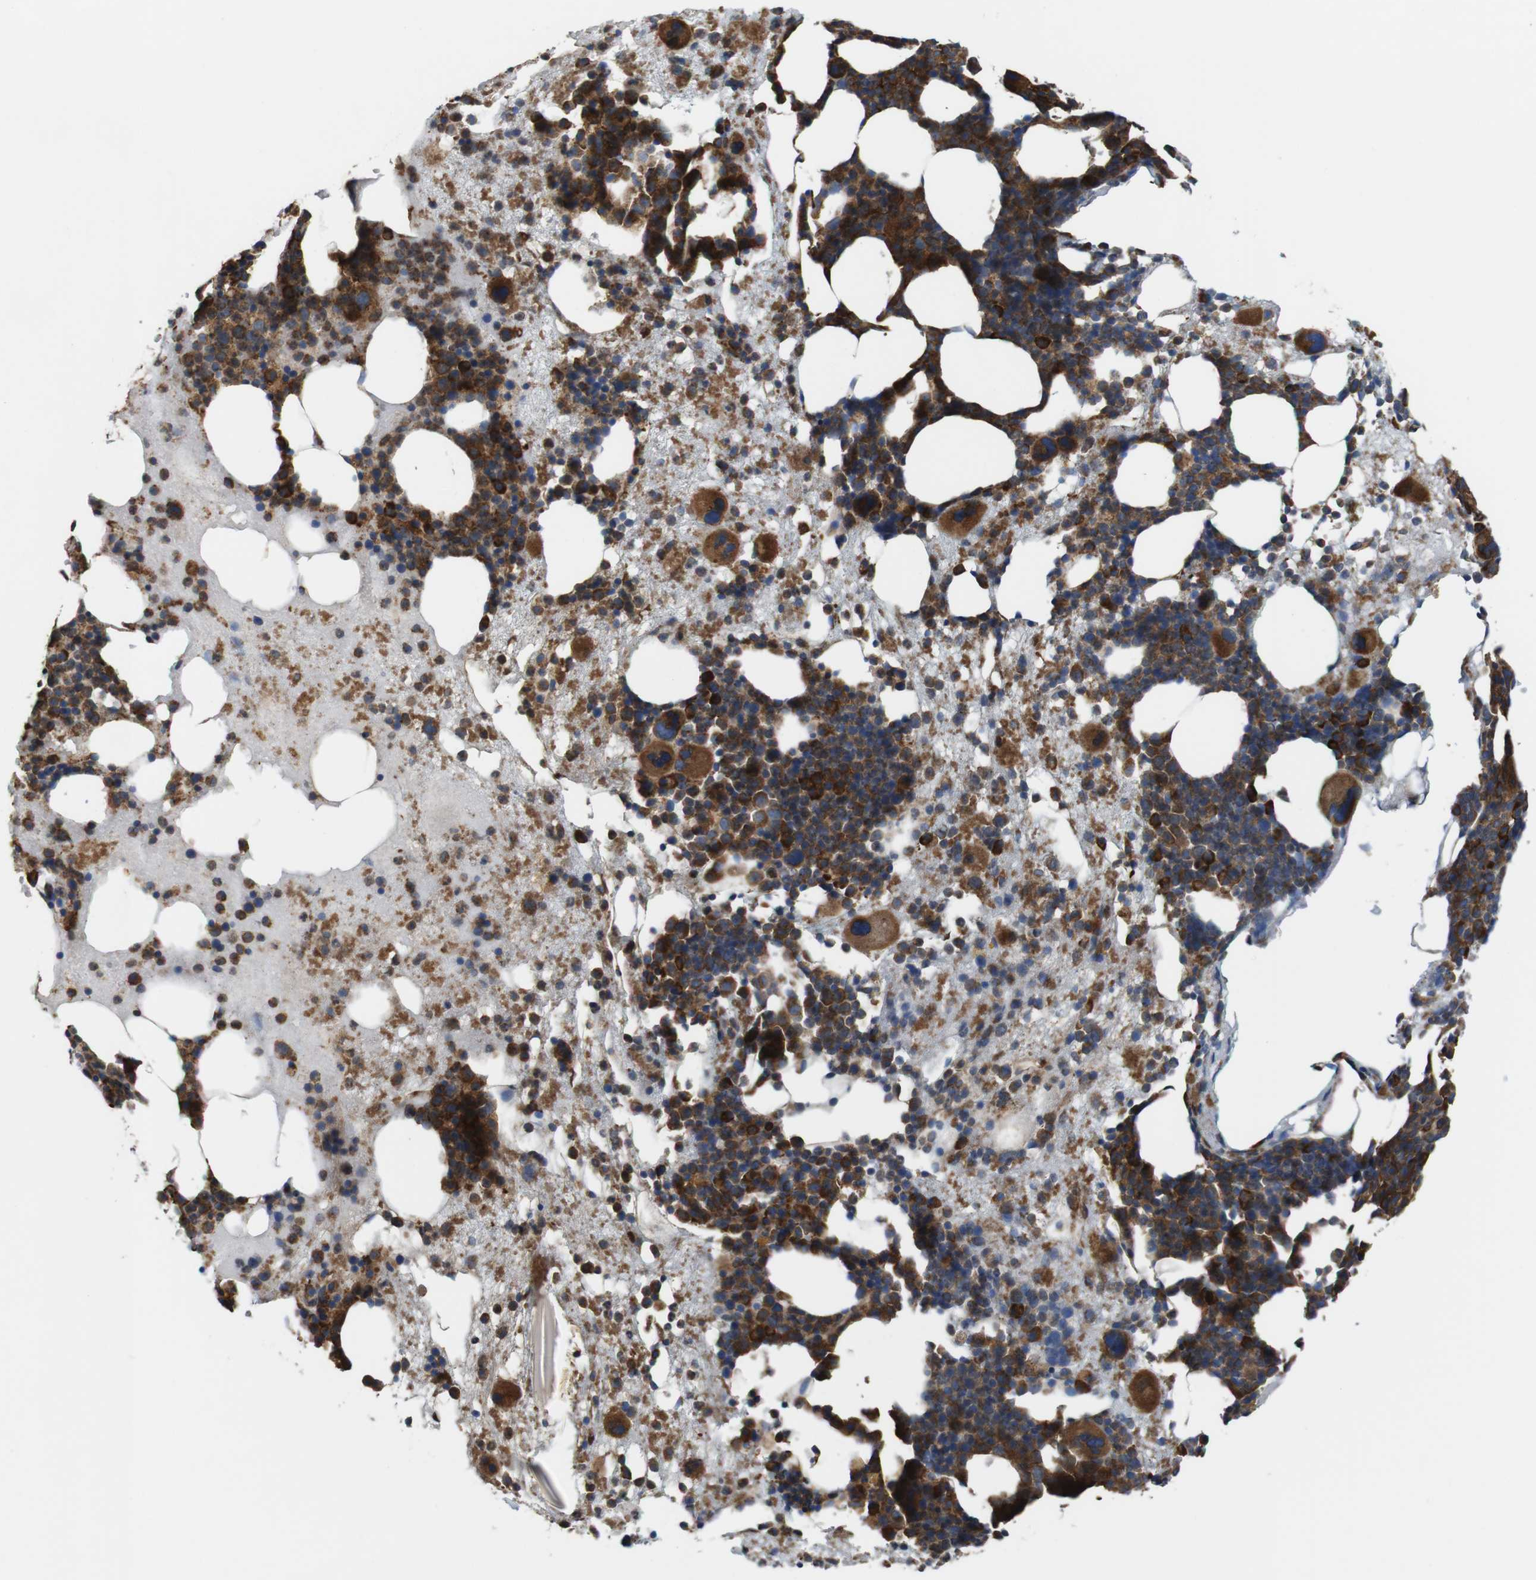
{"staining": {"intensity": "strong", "quantity": "25%-75%", "location": "cytoplasmic/membranous,nuclear"}, "tissue": "bone marrow", "cell_type": "Hematopoietic cells", "image_type": "normal", "snomed": [{"axis": "morphology", "description": "Normal tissue, NOS"}, {"axis": "morphology", "description": "Inflammation, NOS"}, {"axis": "topography", "description": "Bone marrow"}], "caption": "Bone marrow stained with a brown dye reveals strong cytoplasmic/membranous,nuclear positive expression in approximately 25%-75% of hematopoietic cells.", "gene": "UGGT1", "patient": {"sex": "male", "age": 43}}